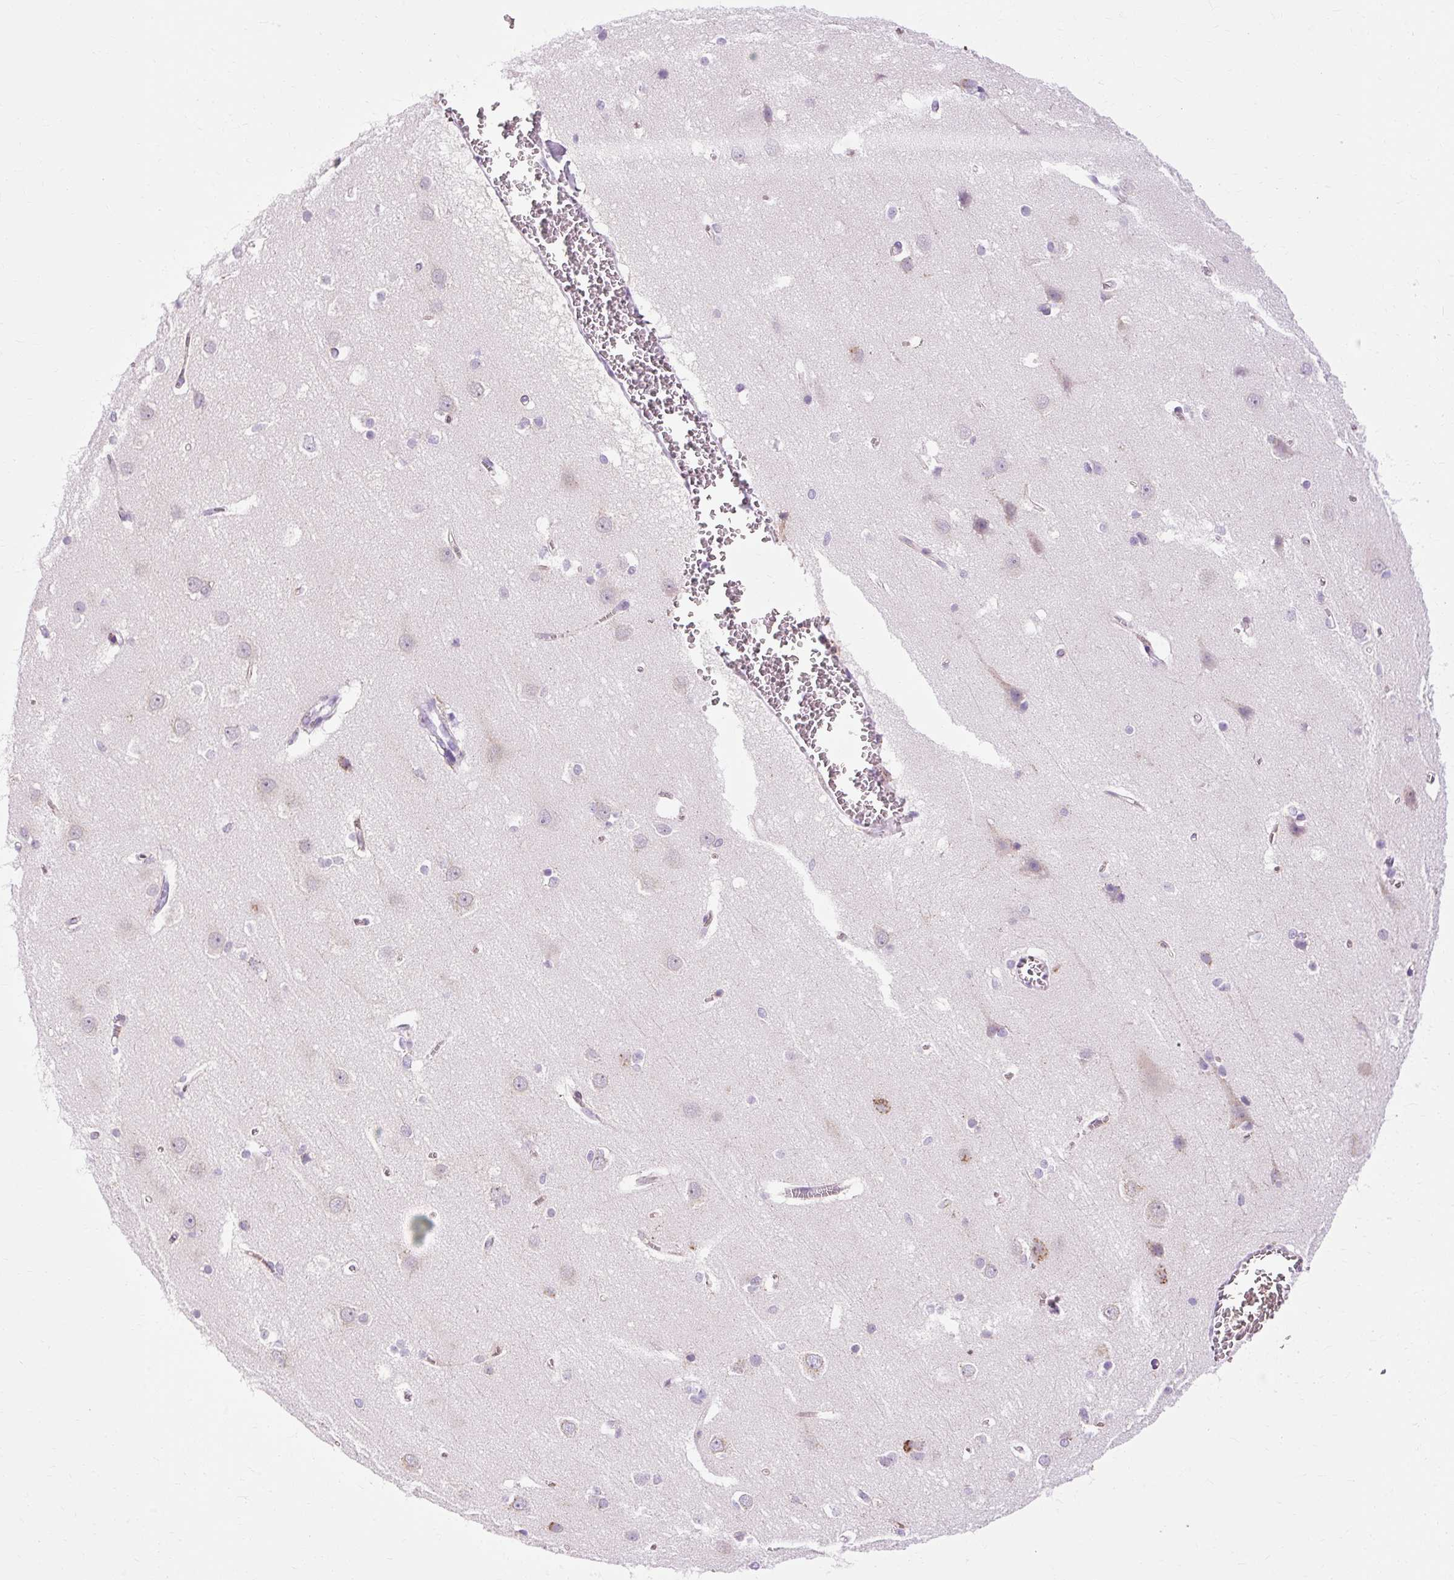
{"staining": {"intensity": "moderate", "quantity": "<25%", "location": "cytoplasmic/membranous"}, "tissue": "cerebral cortex", "cell_type": "Endothelial cells", "image_type": "normal", "snomed": [{"axis": "morphology", "description": "Normal tissue, NOS"}, {"axis": "topography", "description": "Cerebral cortex"}], "caption": "Moderate cytoplasmic/membranous protein expression is seen in about <25% of endothelial cells in cerebral cortex.", "gene": "B3GNT4", "patient": {"sex": "male", "age": 37}}